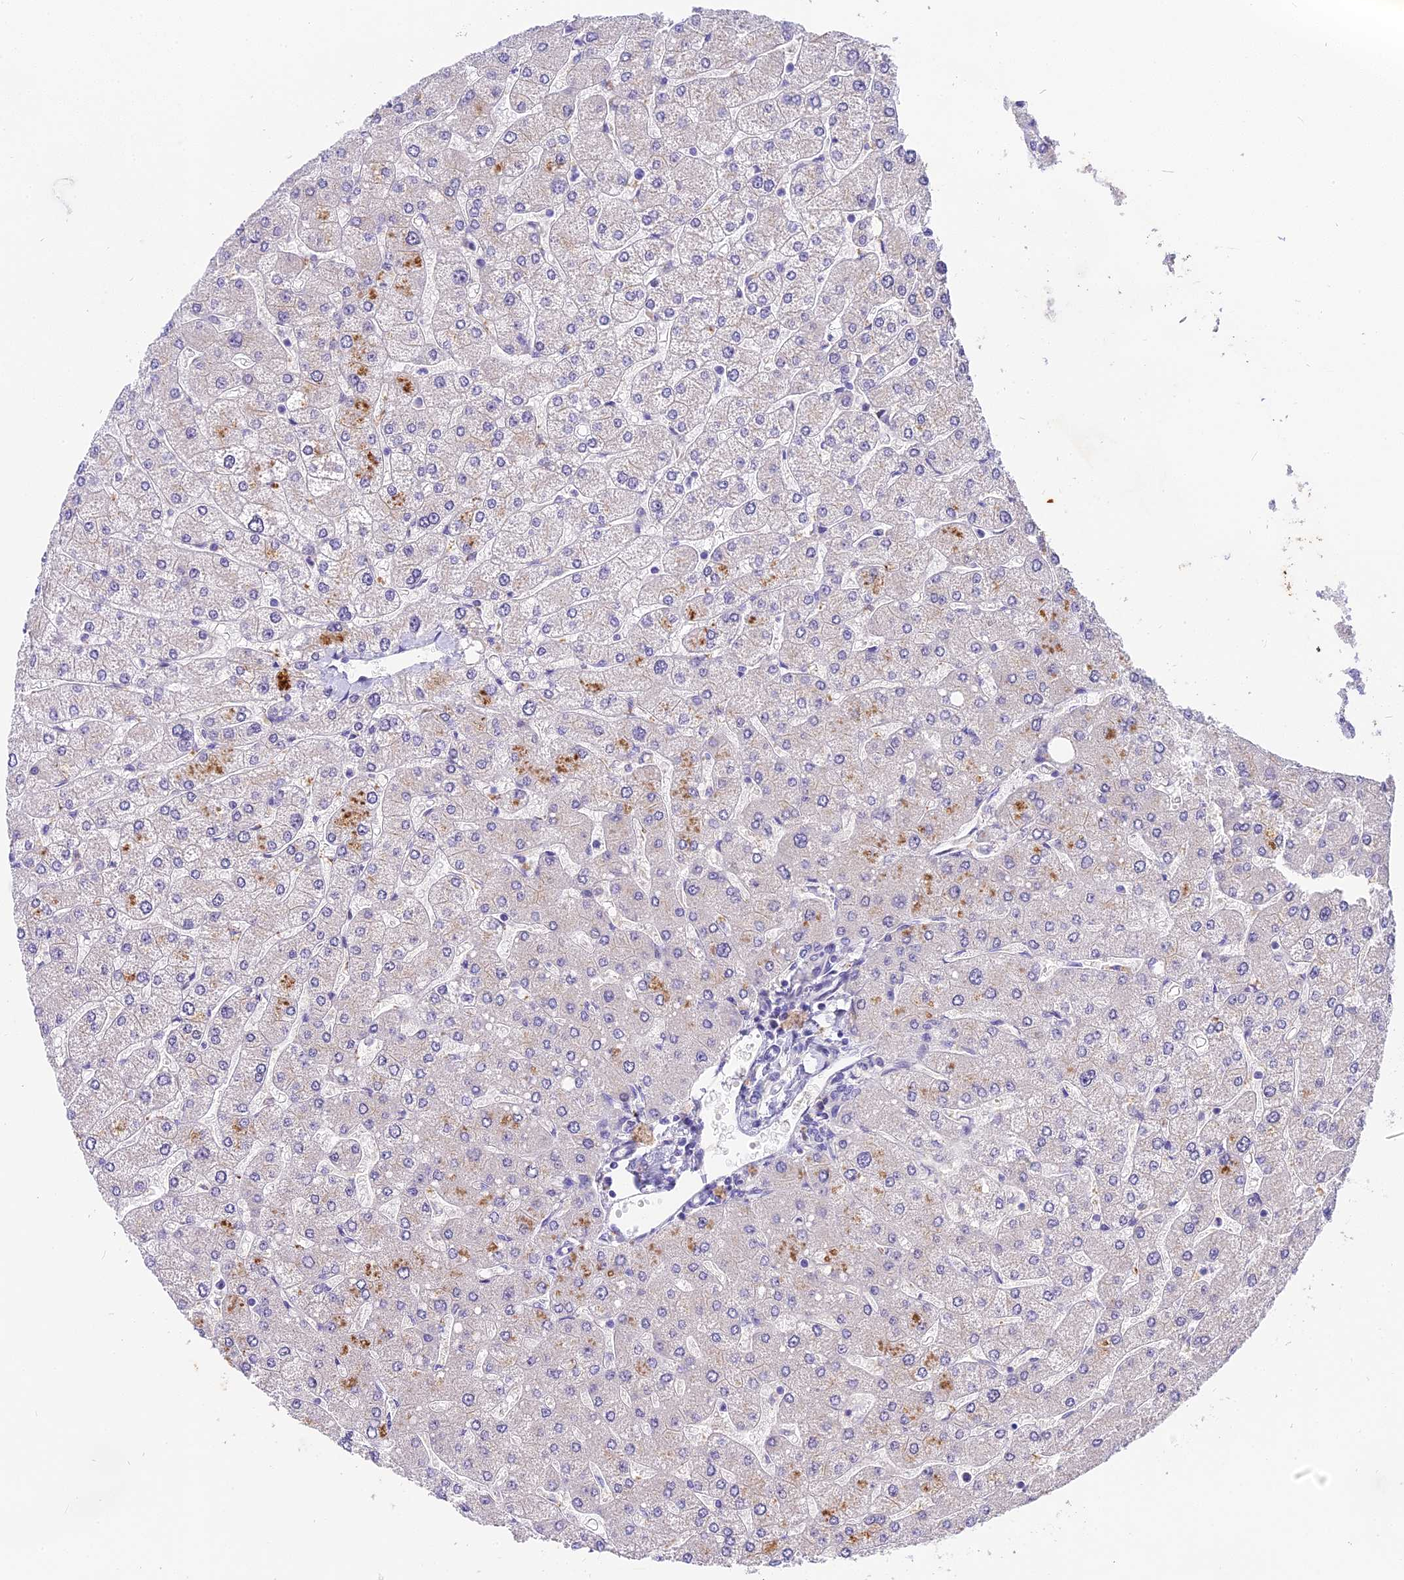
{"staining": {"intensity": "negative", "quantity": "none", "location": "none"}, "tissue": "liver", "cell_type": "Cholangiocytes", "image_type": "normal", "snomed": [{"axis": "morphology", "description": "Normal tissue, NOS"}, {"axis": "topography", "description": "Liver"}], "caption": "An immunohistochemistry micrograph of normal liver is shown. There is no staining in cholangiocytes of liver. (DAB immunohistochemistry visualized using brightfield microscopy, high magnification).", "gene": "BSCL2", "patient": {"sex": "male", "age": 55}}